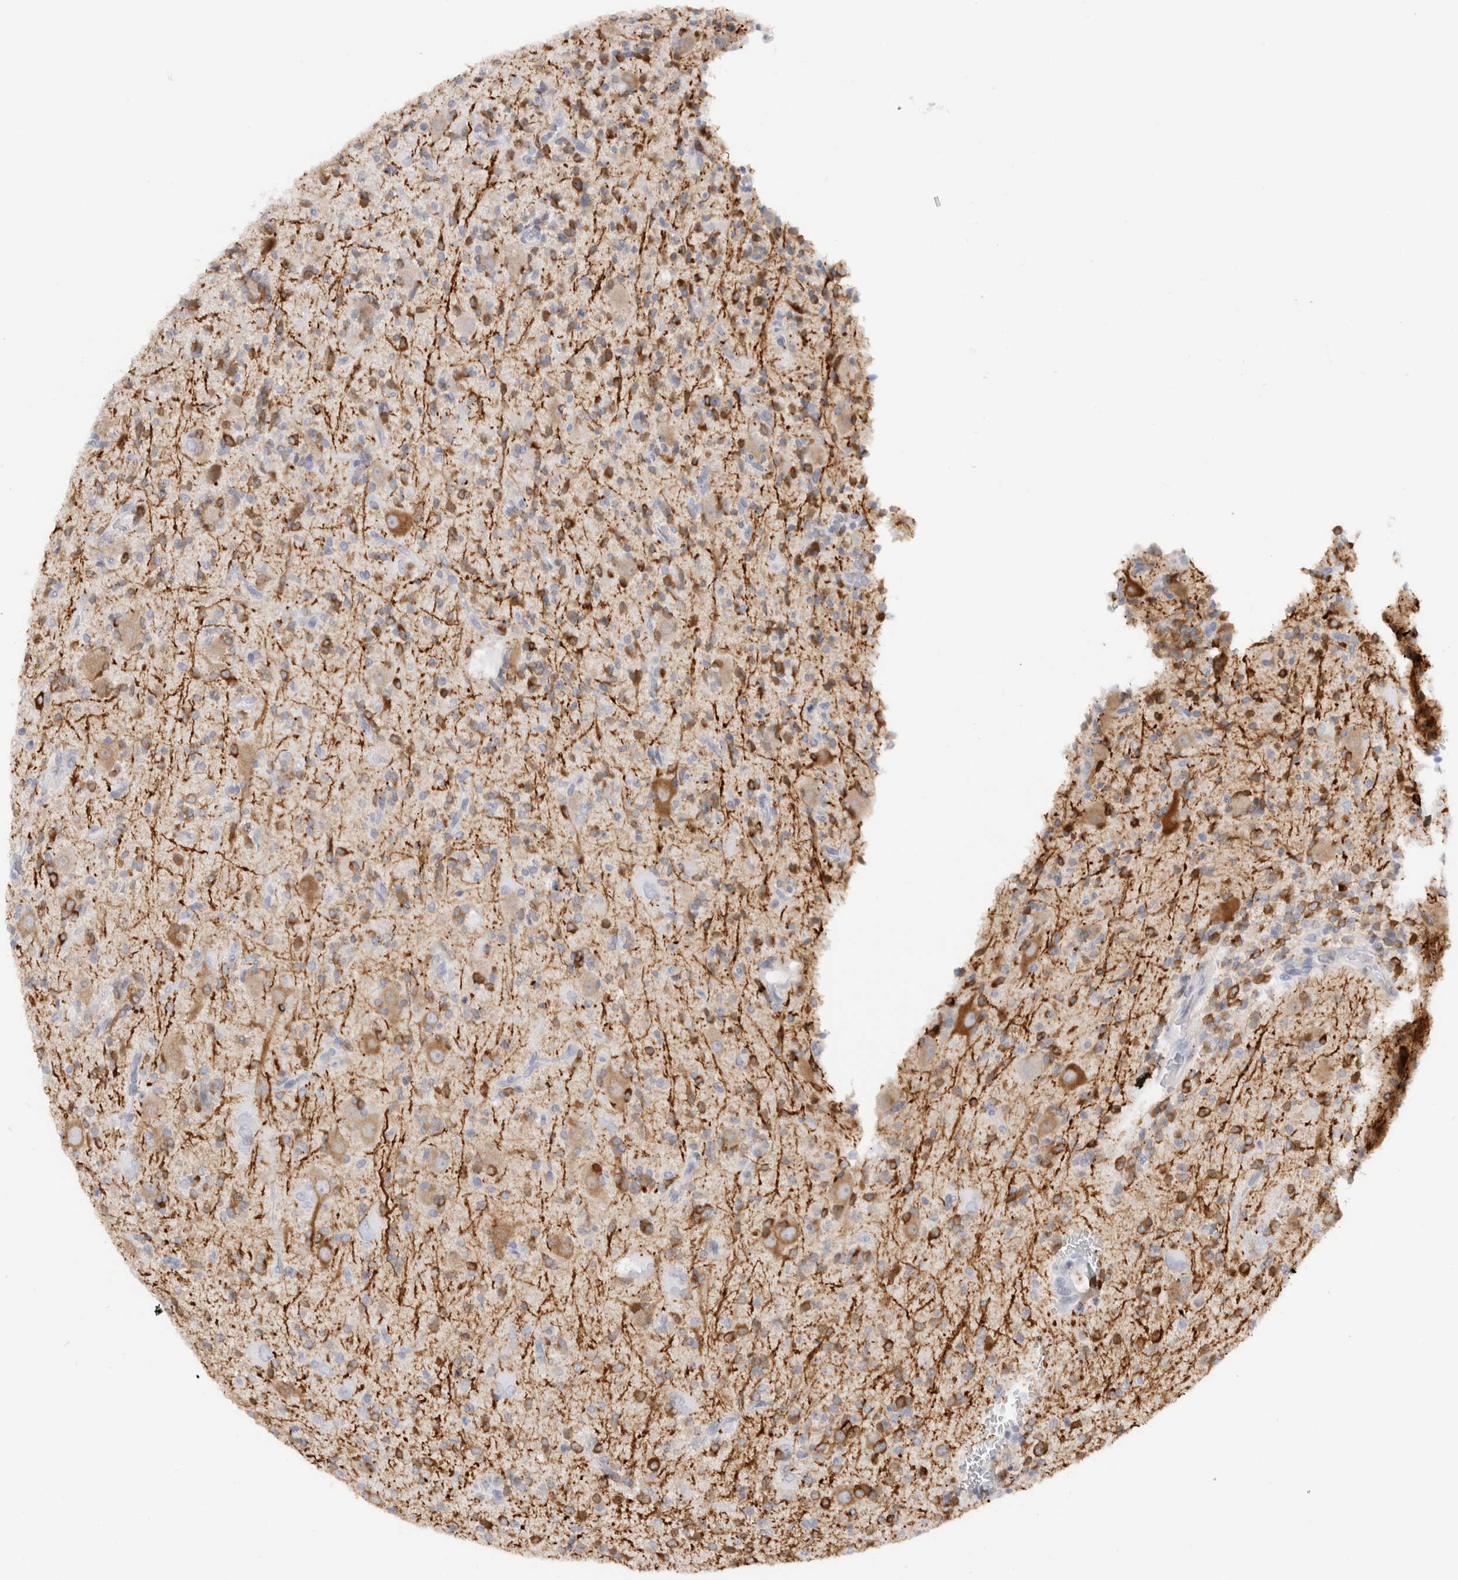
{"staining": {"intensity": "moderate", "quantity": "25%-75%", "location": "cytoplasmic/membranous"}, "tissue": "glioma", "cell_type": "Tumor cells", "image_type": "cancer", "snomed": [{"axis": "morphology", "description": "Glioma, malignant, High grade"}, {"axis": "topography", "description": "Brain"}], "caption": "Immunohistochemical staining of human malignant glioma (high-grade) shows medium levels of moderate cytoplasmic/membranous protein expression in approximately 25%-75% of tumor cells.", "gene": "C9orf50", "patient": {"sex": "male", "age": 34}}